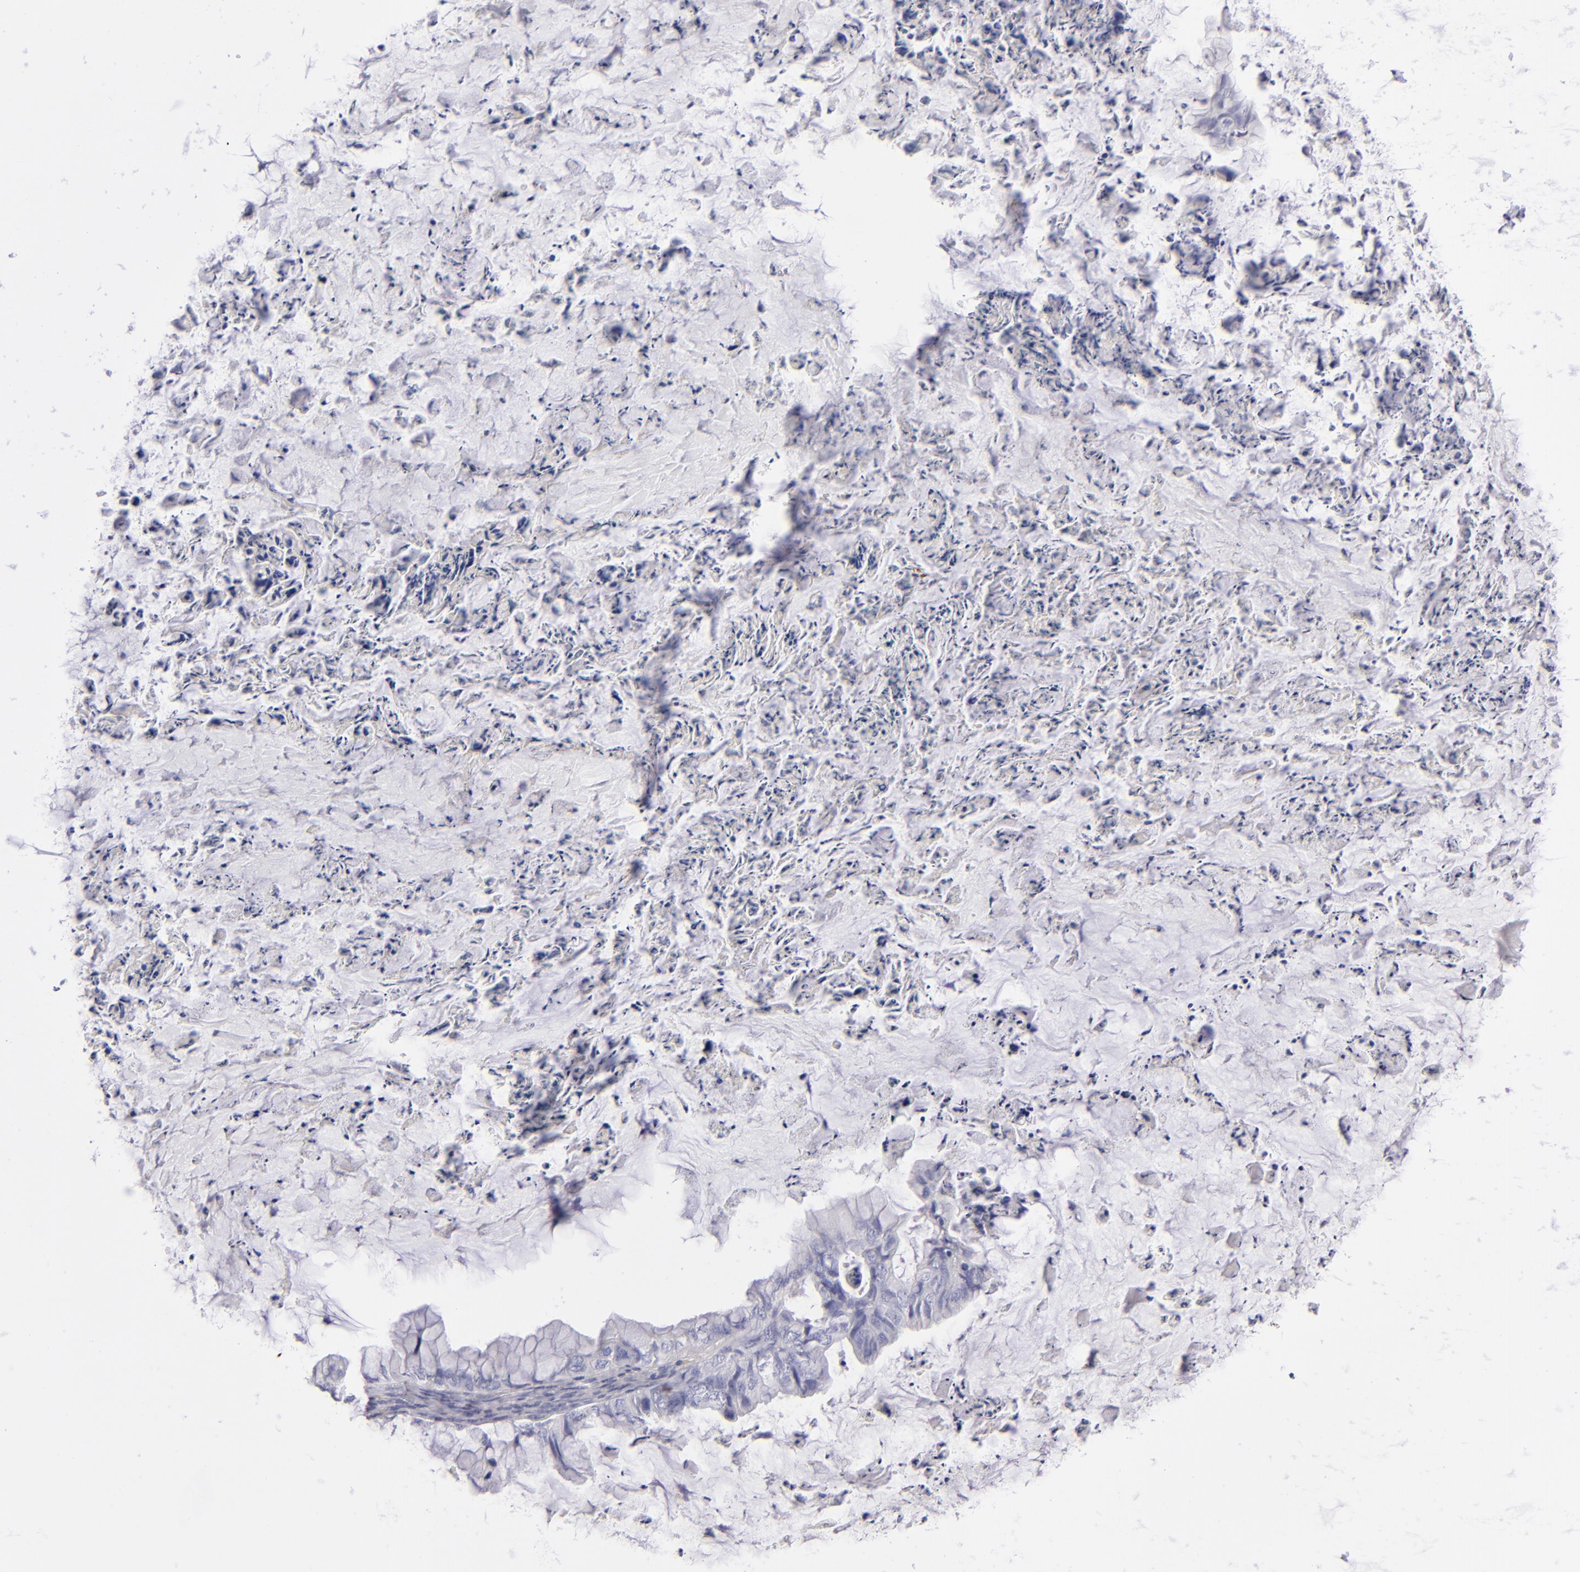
{"staining": {"intensity": "negative", "quantity": "none", "location": "none"}, "tissue": "ovarian cancer", "cell_type": "Tumor cells", "image_type": "cancer", "snomed": [{"axis": "morphology", "description": "Cystadenocarcinoma, mucinous, NOS"}, {"axis": "topography", "description": "Ovary"}], "caption": "DAB (3,3'-diaminobenzidine) immunohistochemical staining of ovarian mucinous cystadenocarcinoma demonstrates no significant staining in tumor cells. (Stains: DAB (3,3'-diaminobenzidine) immunohistochemistry (IHC) with hematoxylin counter stain, Microscopy: brightfield microscopy at high magnification).", "gene": "CD22", "patient": {"sex": "female", "age": 36}}